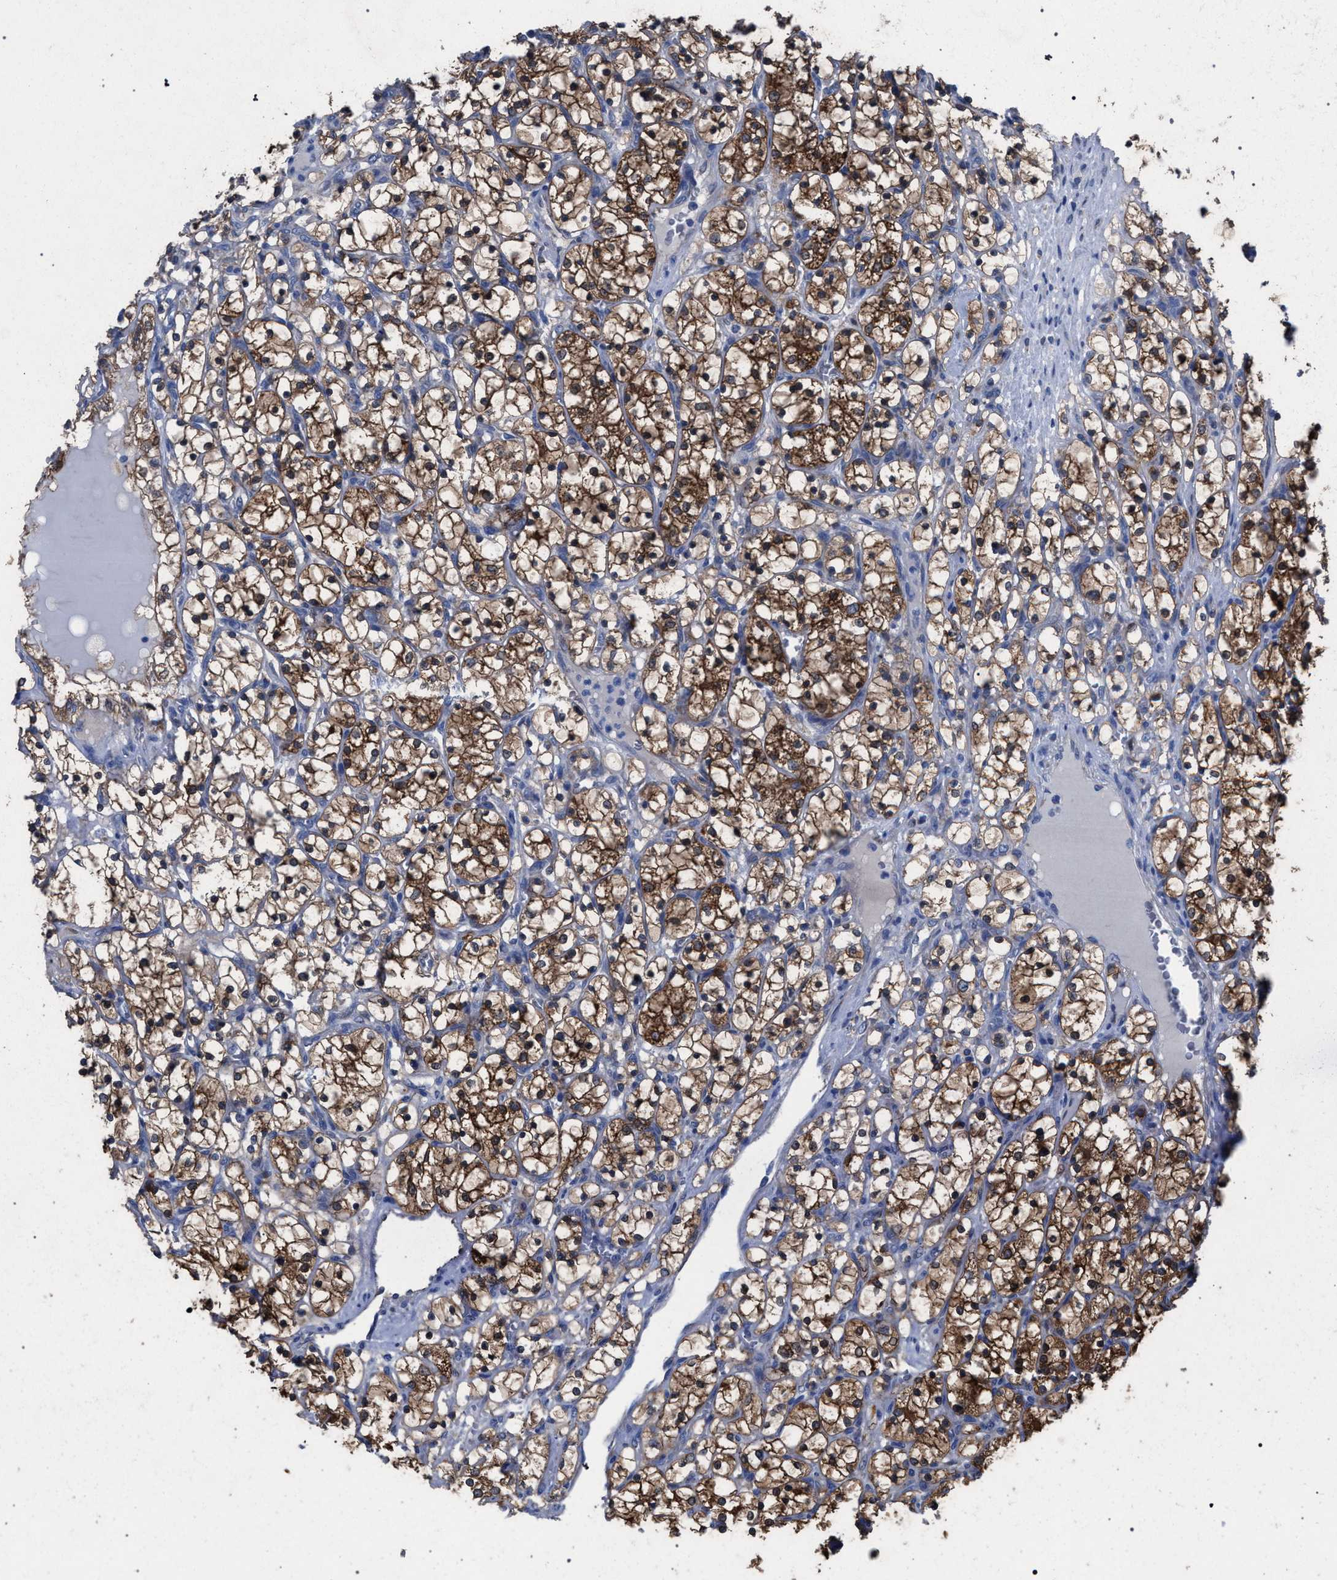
{"staining": {"intensity": "moderate", "quantity": ">75%", "location": "cytoplasmic/membranous"}, "tissue": "renal cancer", "cell_type": "Tumor cells", "image_type": "cancer", "snomed": [{"axis": "morphology", "description": "Adenocarcinoma, NOS"}, {"axis": "topography", "description": "Kidney"}], "caption": "Renal adenocarcinoma stained for a protein (brown) exhibits moderate cytoplasmic/membranous positive positivity in about >75% of tumor cells.", "gene": "CRYZ", "patient": {"sex": "female", "age": 69}}